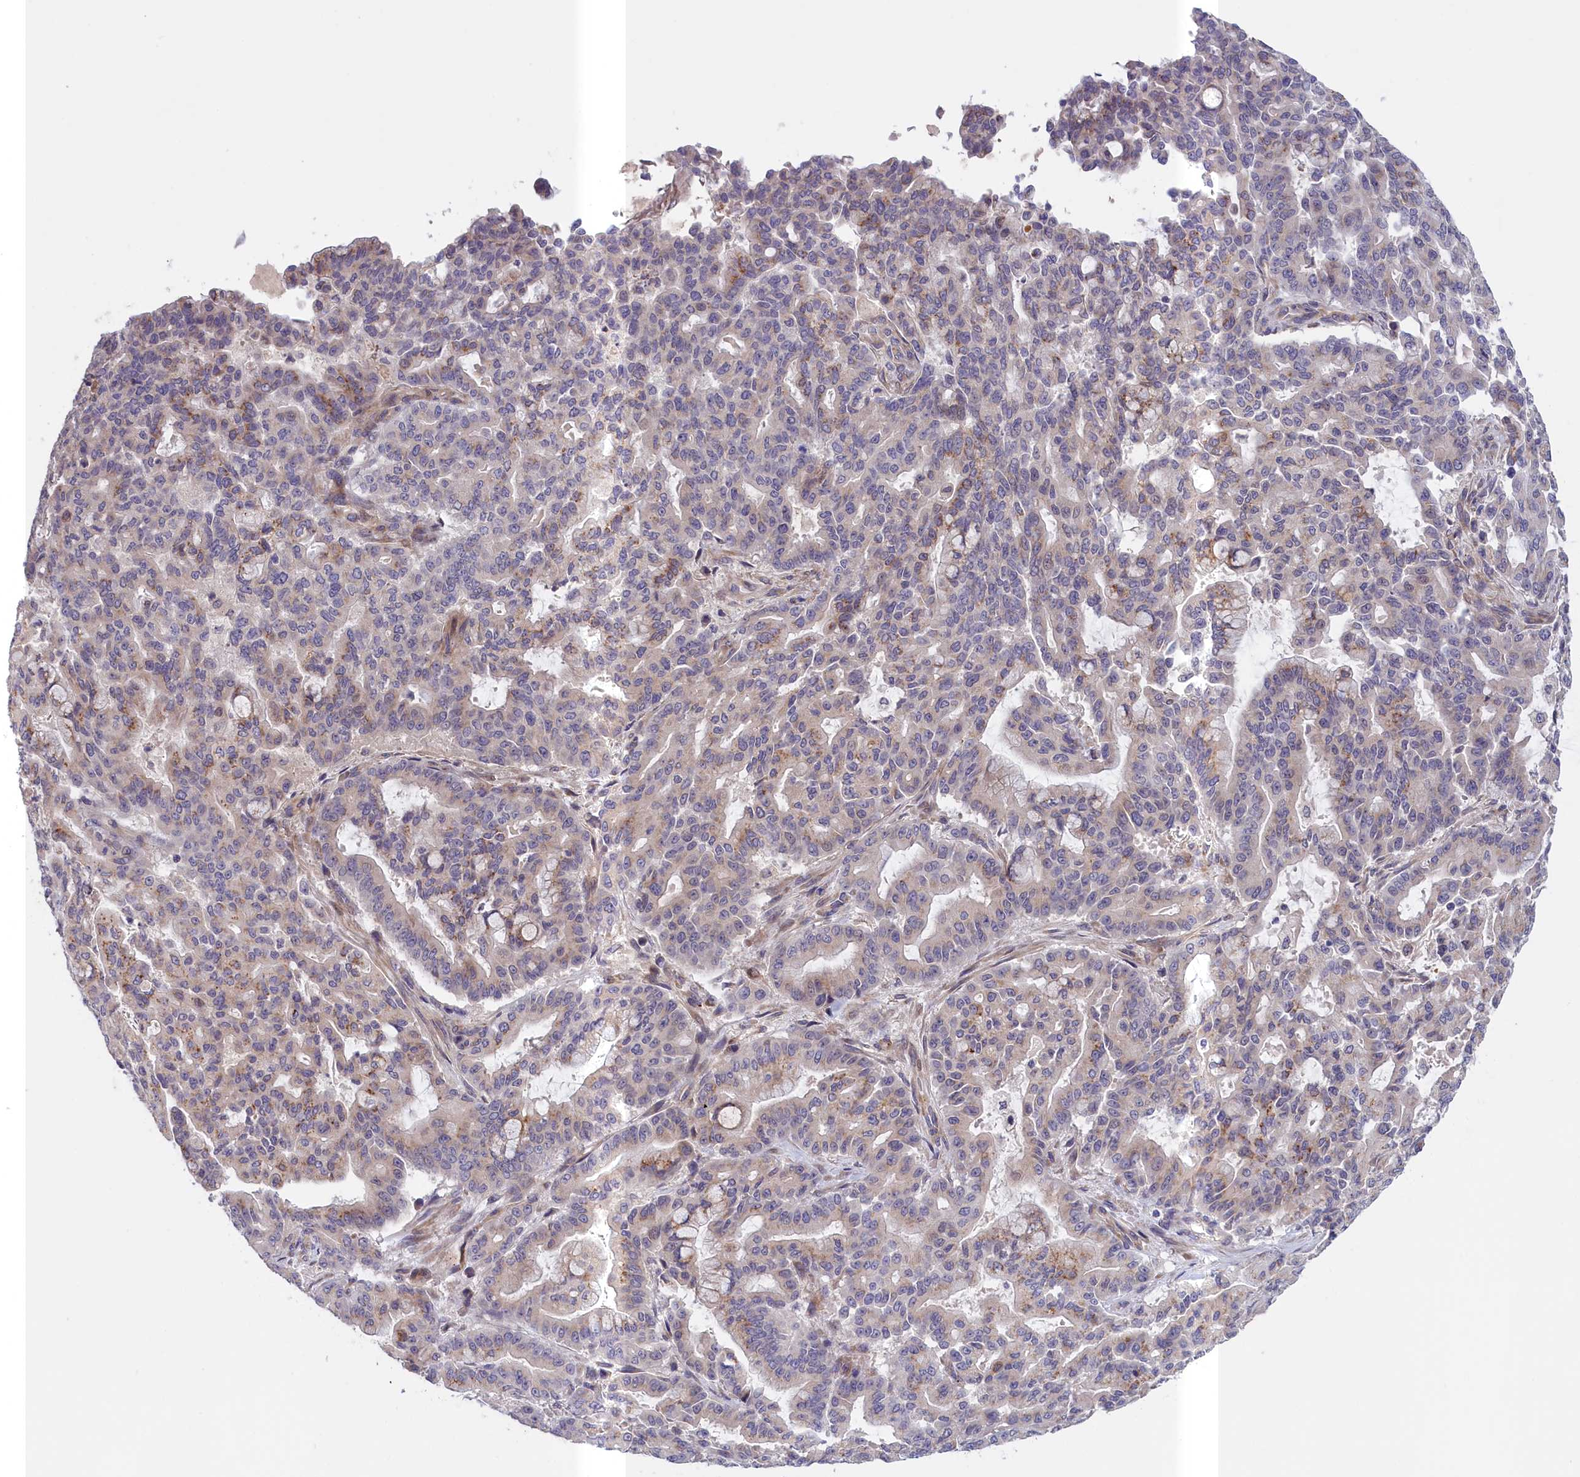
{"staining": {"intensity": "negative", "quantity": "none", "location": "none"}, "tissue": "pancreatic cancer", "cell_type": "Tumor cells", "image_type": "cancer", "snomed": [{"axis": "morphology", "description": "Adenocarcinoma, NOS"}, {"axis": "topography", "description": "Pancreas"}], "caption": "This photomicrograph is of adenocarcinoma (pancreatic) stained with IHC to label a protein in brown with the nuclei are counter-stained blue. There is no positivity in tumor cells.", "gene": "IGFALS", "patient": {"sex": "male", "age": 63}}